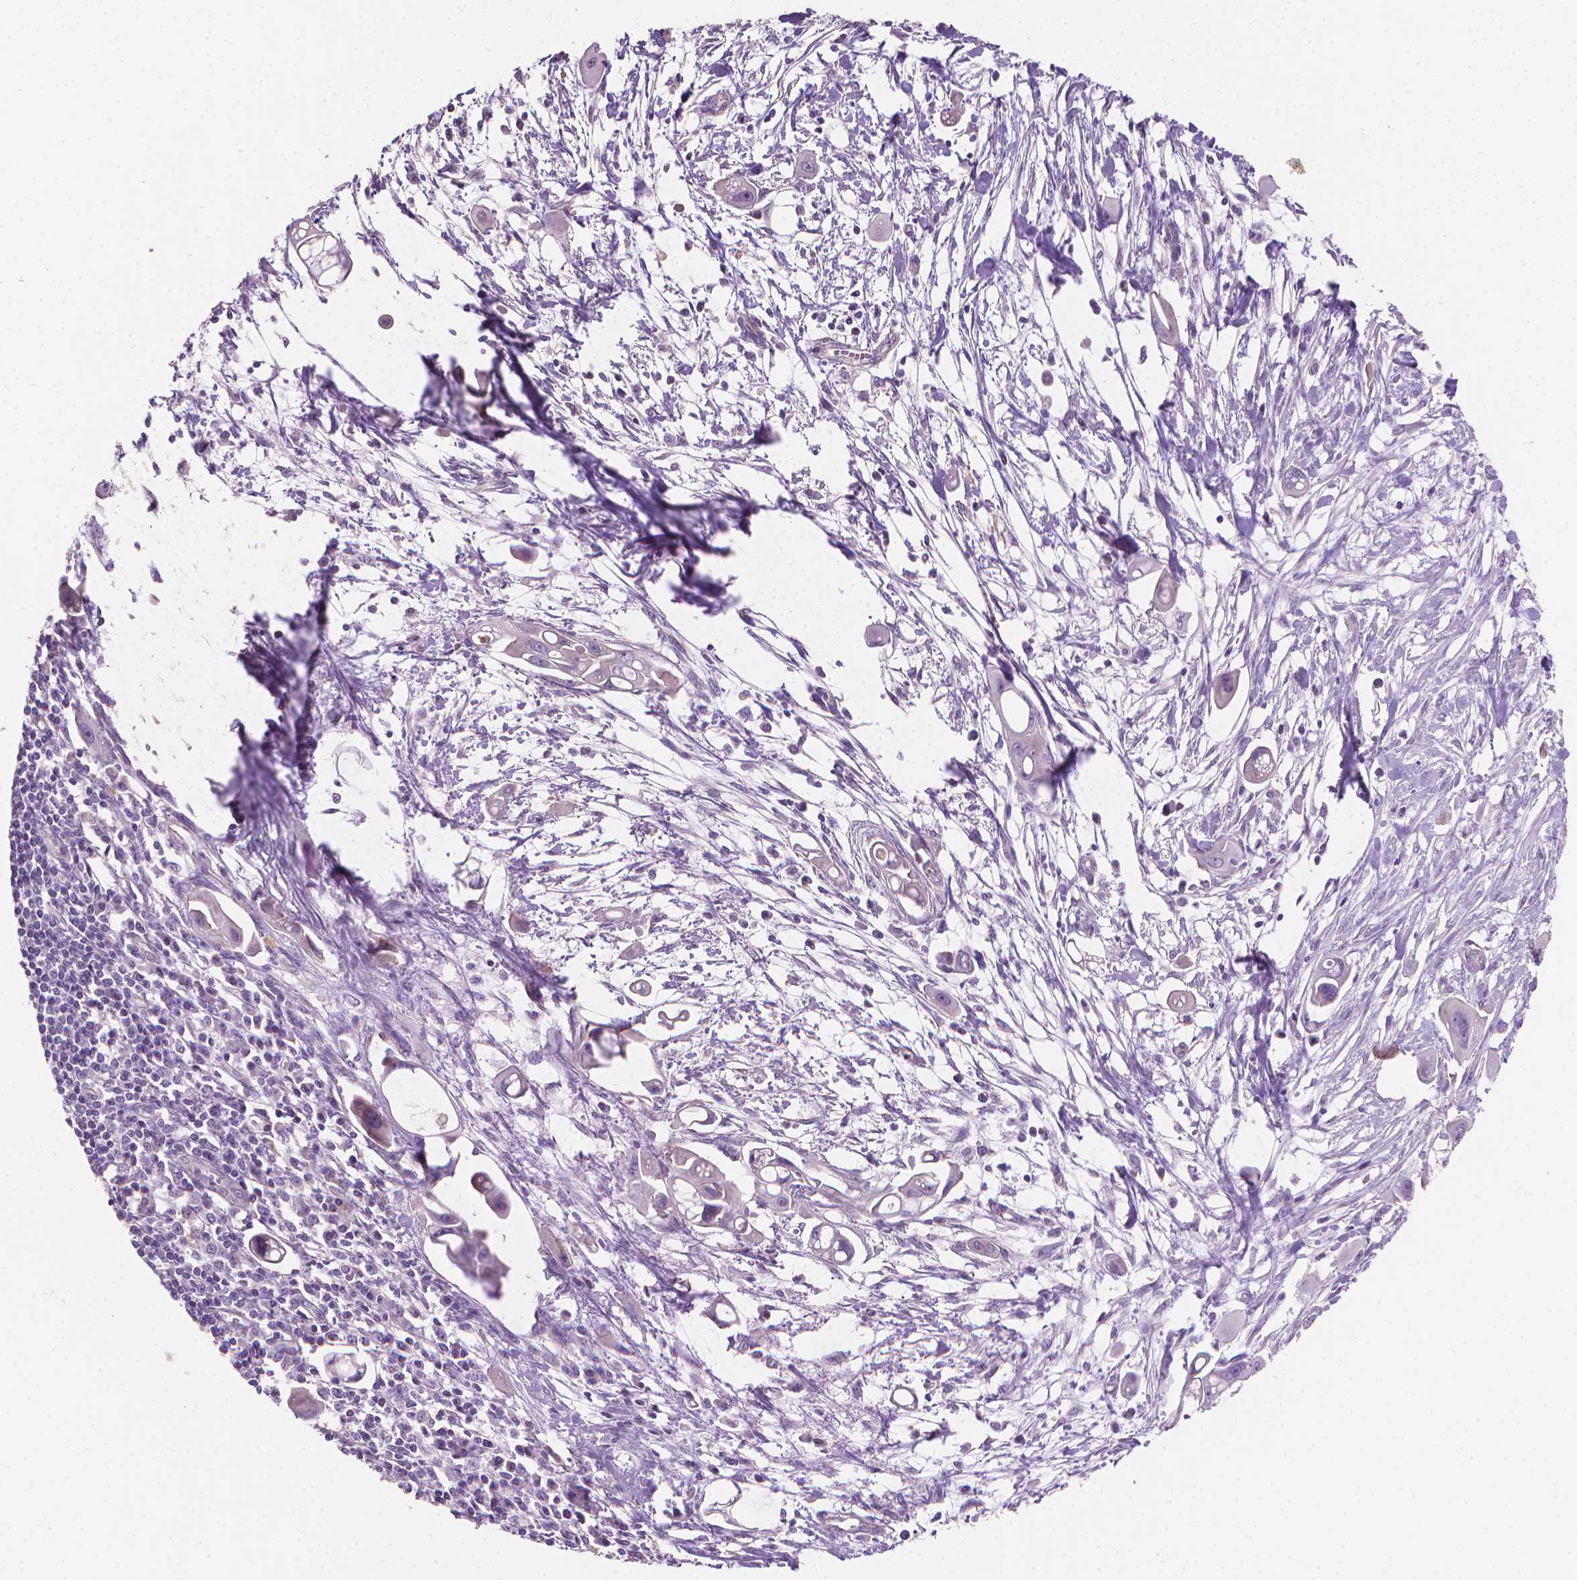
{"staining": {"intensity": "negative", "quantity": "none", "location": "none"}, "tissue": "pancreatic cancer", "cell_type": "Tumor cells", "image_type": "cancer", "snomed": [{"axis": "morphology", "description": "Adenocarcinoma, NOS"}, {"axis": "topography", "description": "Pancreas"}], "caption": "The micrograph shows no staining of tumor cells in pancreatic adenocarcinoma.", "gene": "CLXN", "patient": {"sex": "male", "age": 50}}